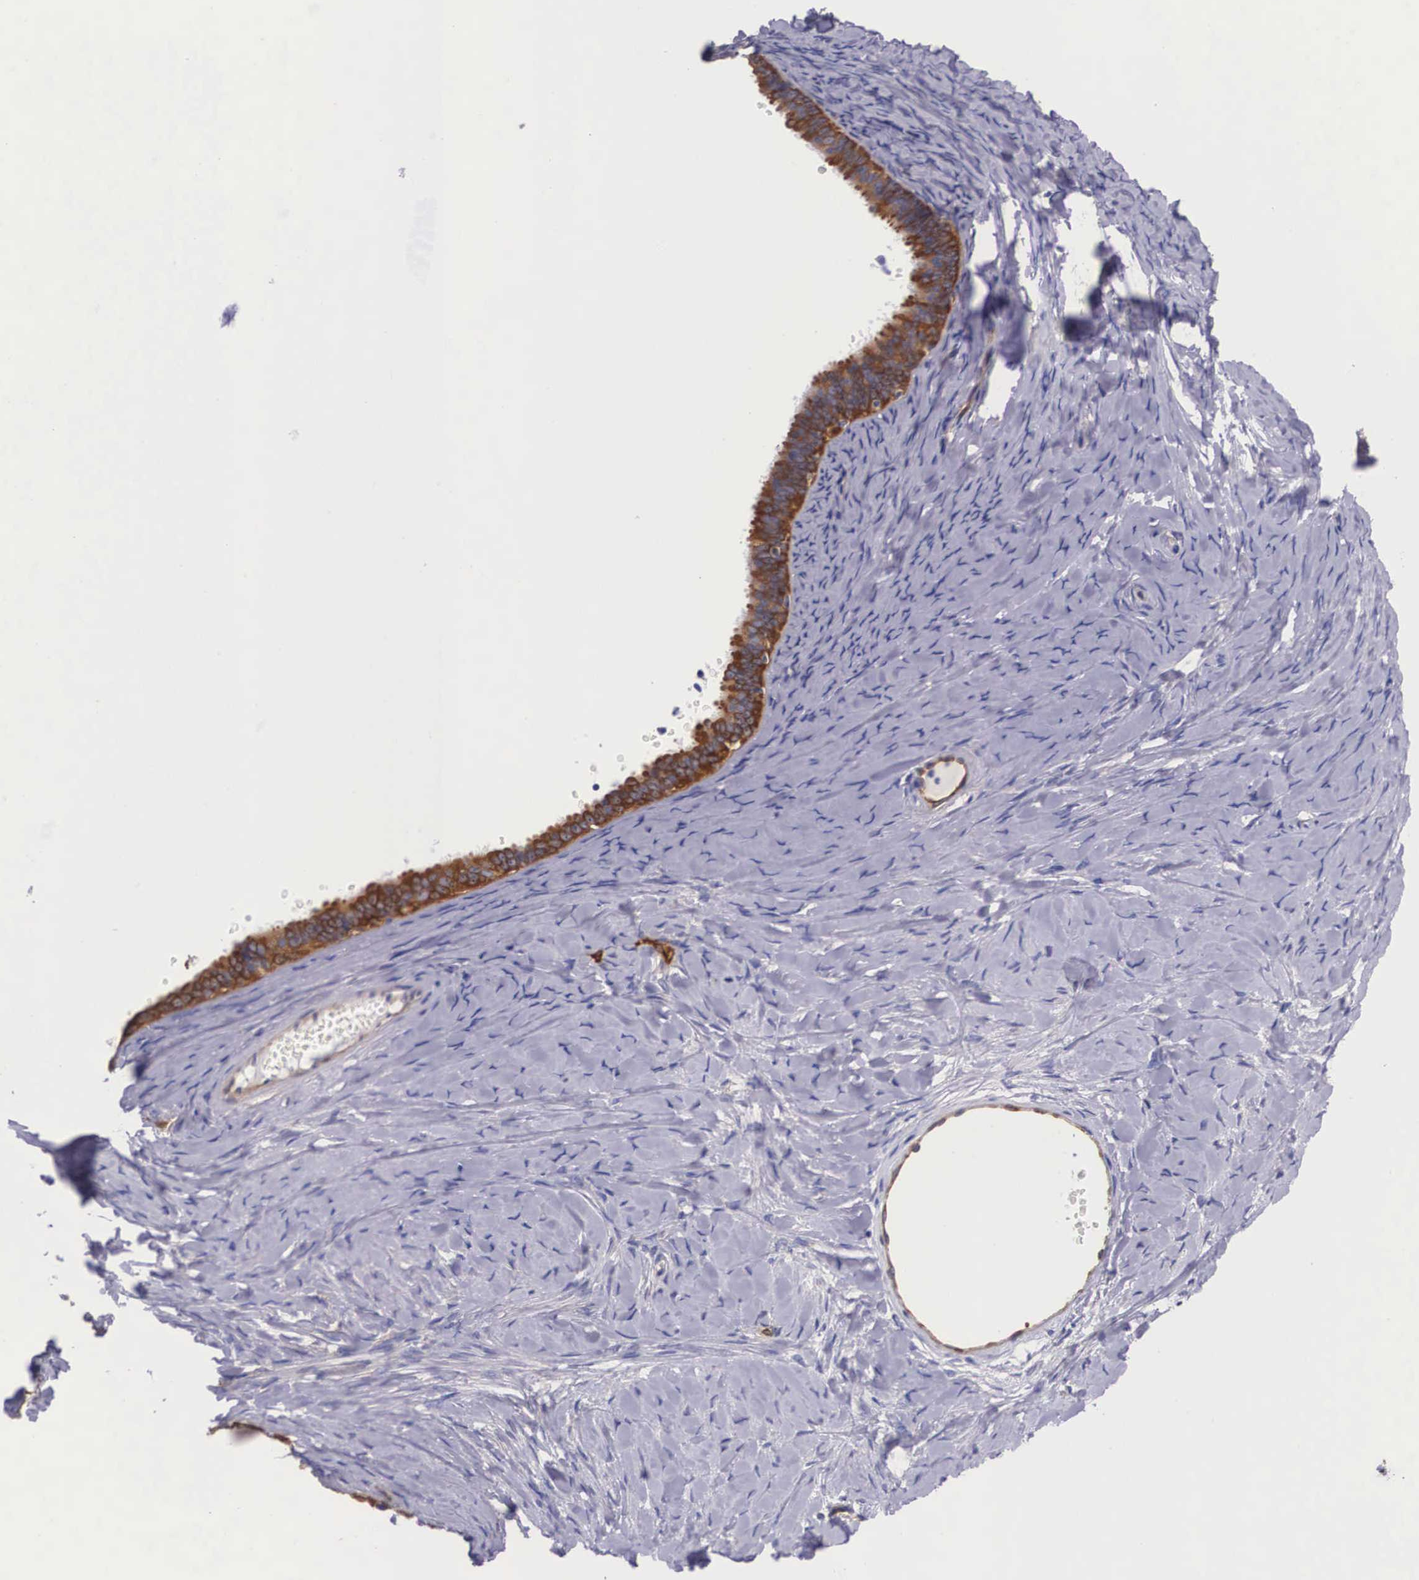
{"staining": {"intensity": "strong", "quantity": "25%-75%", "location": "cytoplasmic/membranous"}, "tissue": "ovarian cancer", "cell_type": "Tumor cells", "image_type": "cancer", "snomed": [{"axis": "morphology", "description": "Cystadenocarcinoma, serous, NOS"}, {"axis": "topography", "description": "Ovary"}], "caption": "Immunohistochemistry (IHC) (DAB (3,3'-diaminobenzidine)) staining of ovarian serous cystadenocarcinoma exhibits strong cytoplasmic/membranous protein staining in about 25%-75% of tumor cells.", "gene": "BCAR1", "patient": {"sex": "female", "age": 71}}